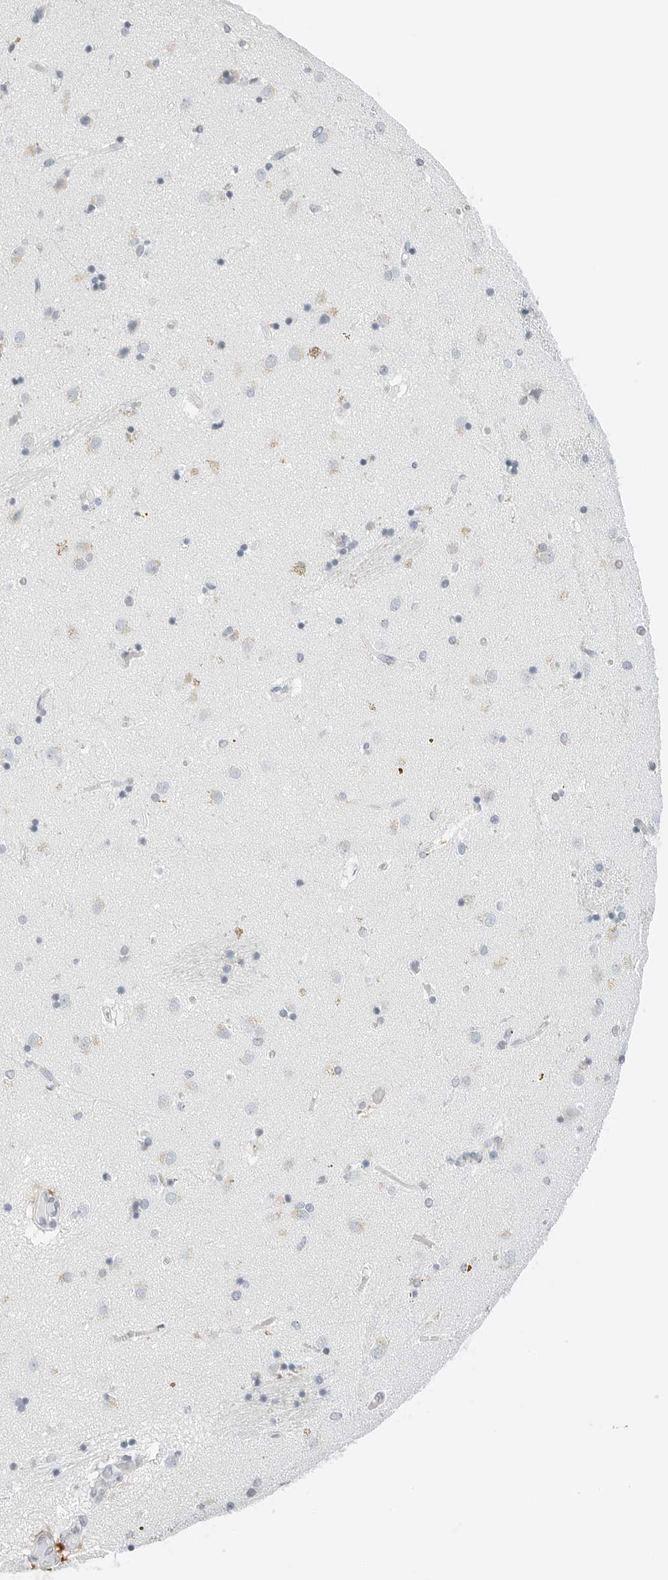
{"staining": {"intensity": "negative", "quantity": "none", "location": "none"}, "tissue": "caudate", "cell_type": "Glial cells", "image_type": "normal", "snomed": [{"axis": "morphology", "description": "Normal tissue, NOS"}, {"axis": "topography", "description": "Lateral ventricle wall"}], "caption": "This is an immunohistochemistry (IHC) micrograph of normal human caudate. There is no positivity in glial cells.", "gene": "P4HA2", "patient": {"sex": "male", "age": 70}}